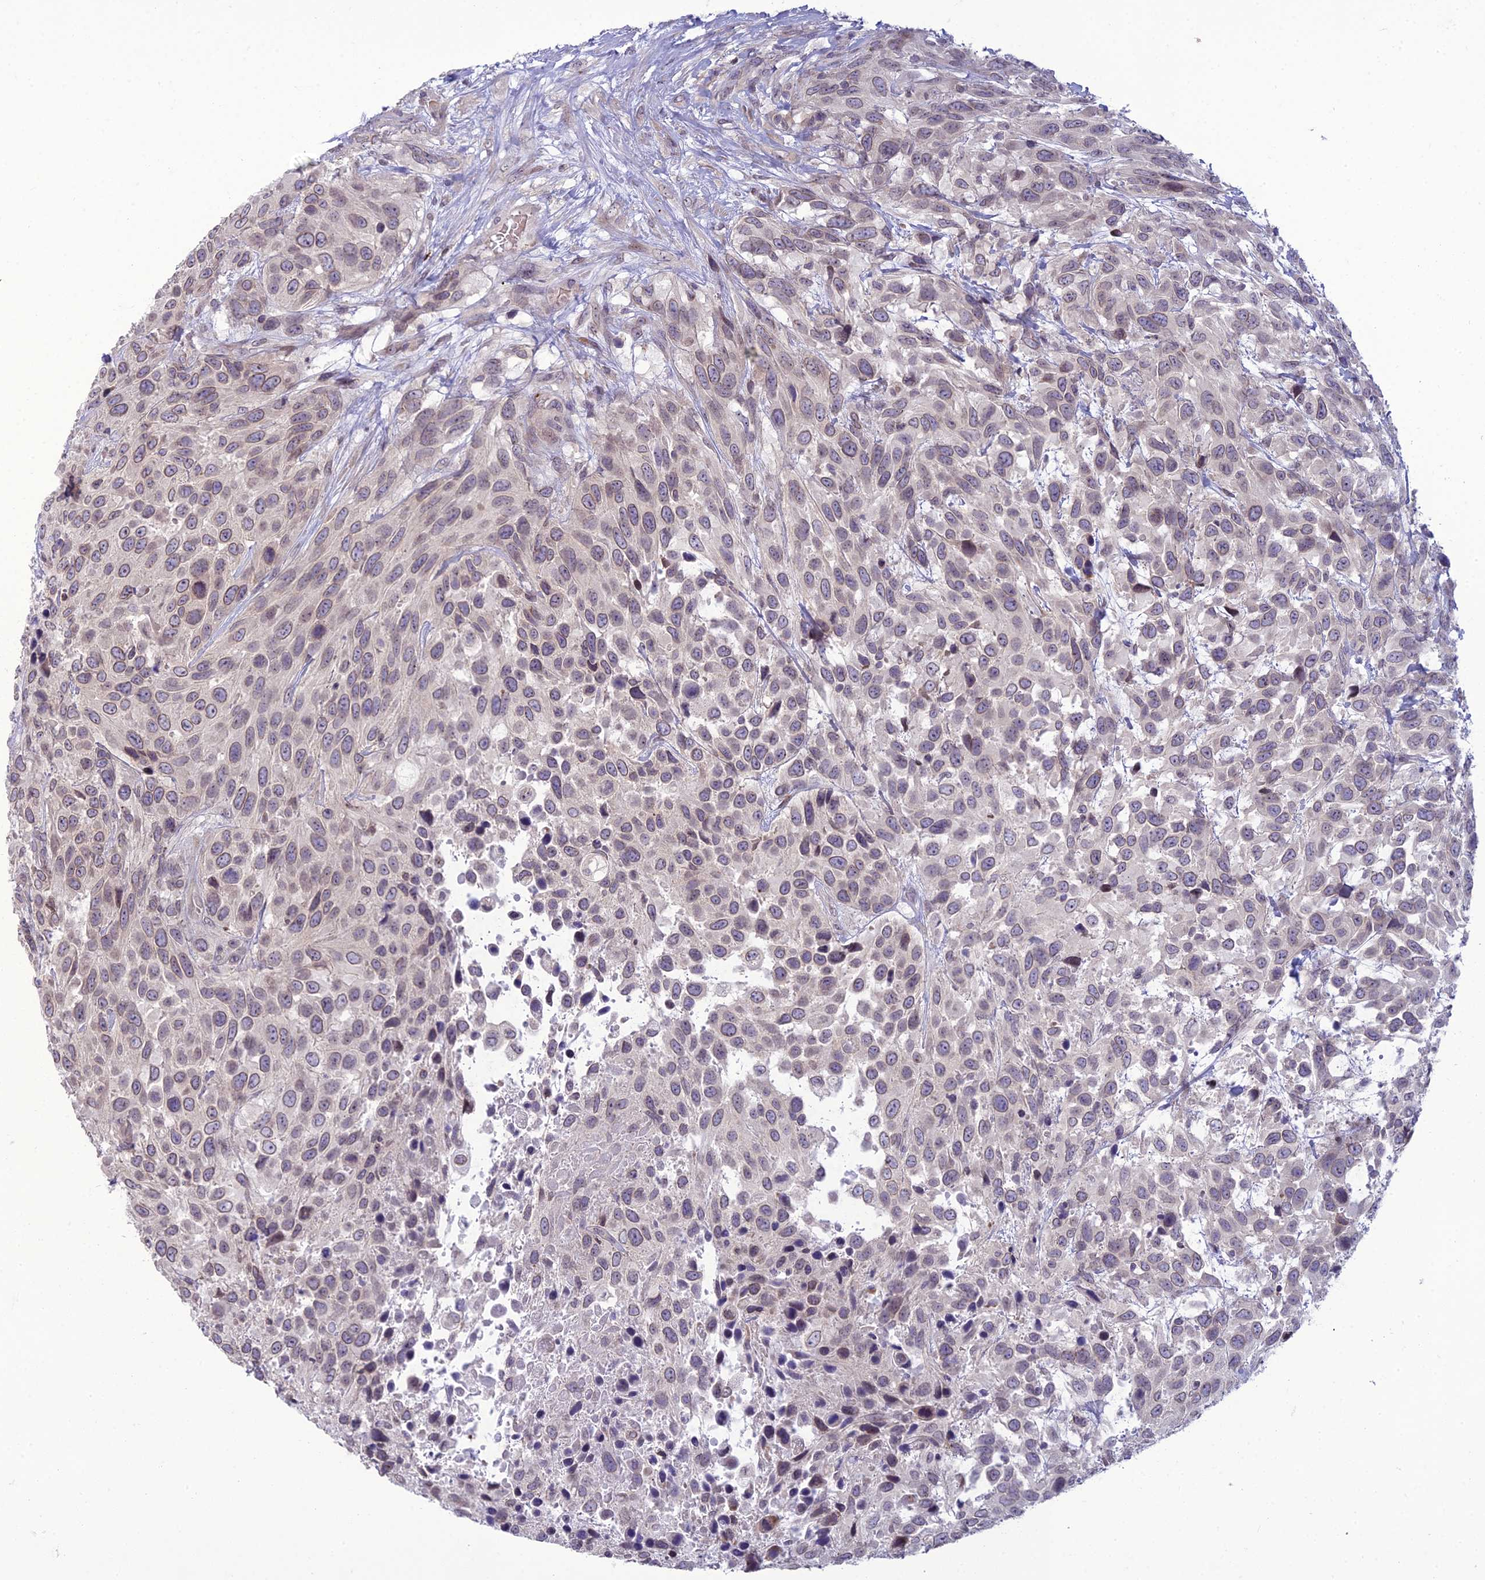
{"staining": {"intensity": "weak", "quantity": "25%-75%", "location": "nuclear"}, "tissue": "urothelial cancer", "cell_type": "Tumor cells", "image_type": "cancer", "snomed": [{"axis": "morphology", "description": "Urothelial carcinoma, High grade"}, {"axis": "topography", "description": "Urinary bladder"}], "caption": "Tumor cells display low levels of weak nuclear expression in approximately 25%-75% of cells in human urothelial cancer.", "gene": "DTX2", "patient": {"sex": "female", "age": 70}}